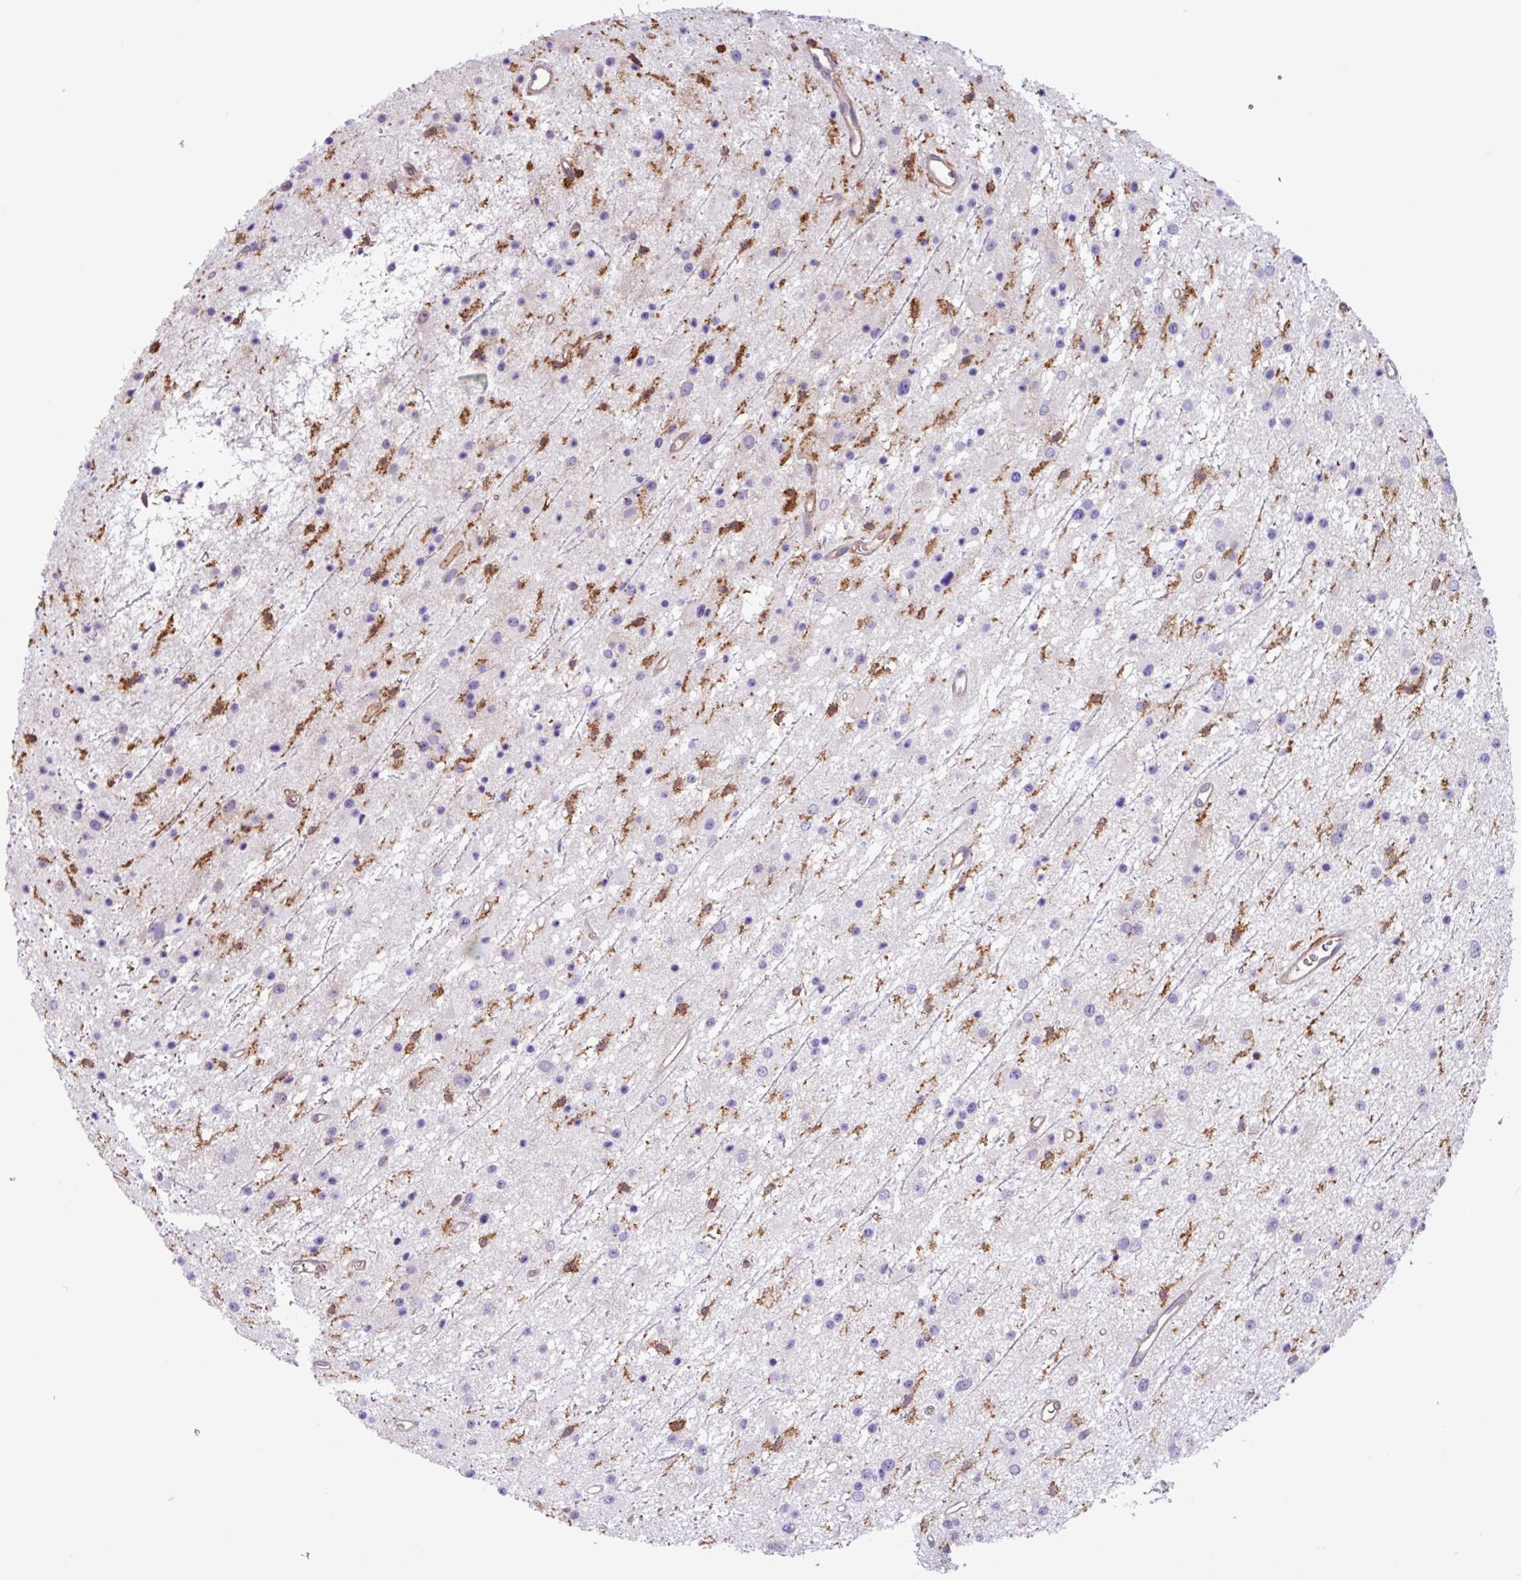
{"staining": {"intensity": "negative", "quantity": "none", "location": "none"}, "tissue": "glioma", "cell_type": "Tumor cells", "image_type": "cancer", "snomed": [{"axis": "morphology", "description": "Glioma, malignant, Low grade"}, {"axis": "topography", "description": "Cerebral cortex"}], "caption": "Tumor cells are negative for protein expression in human glioma.", "gene": "PPP1R18", "patient": {"sex": "female", "age": 39}}